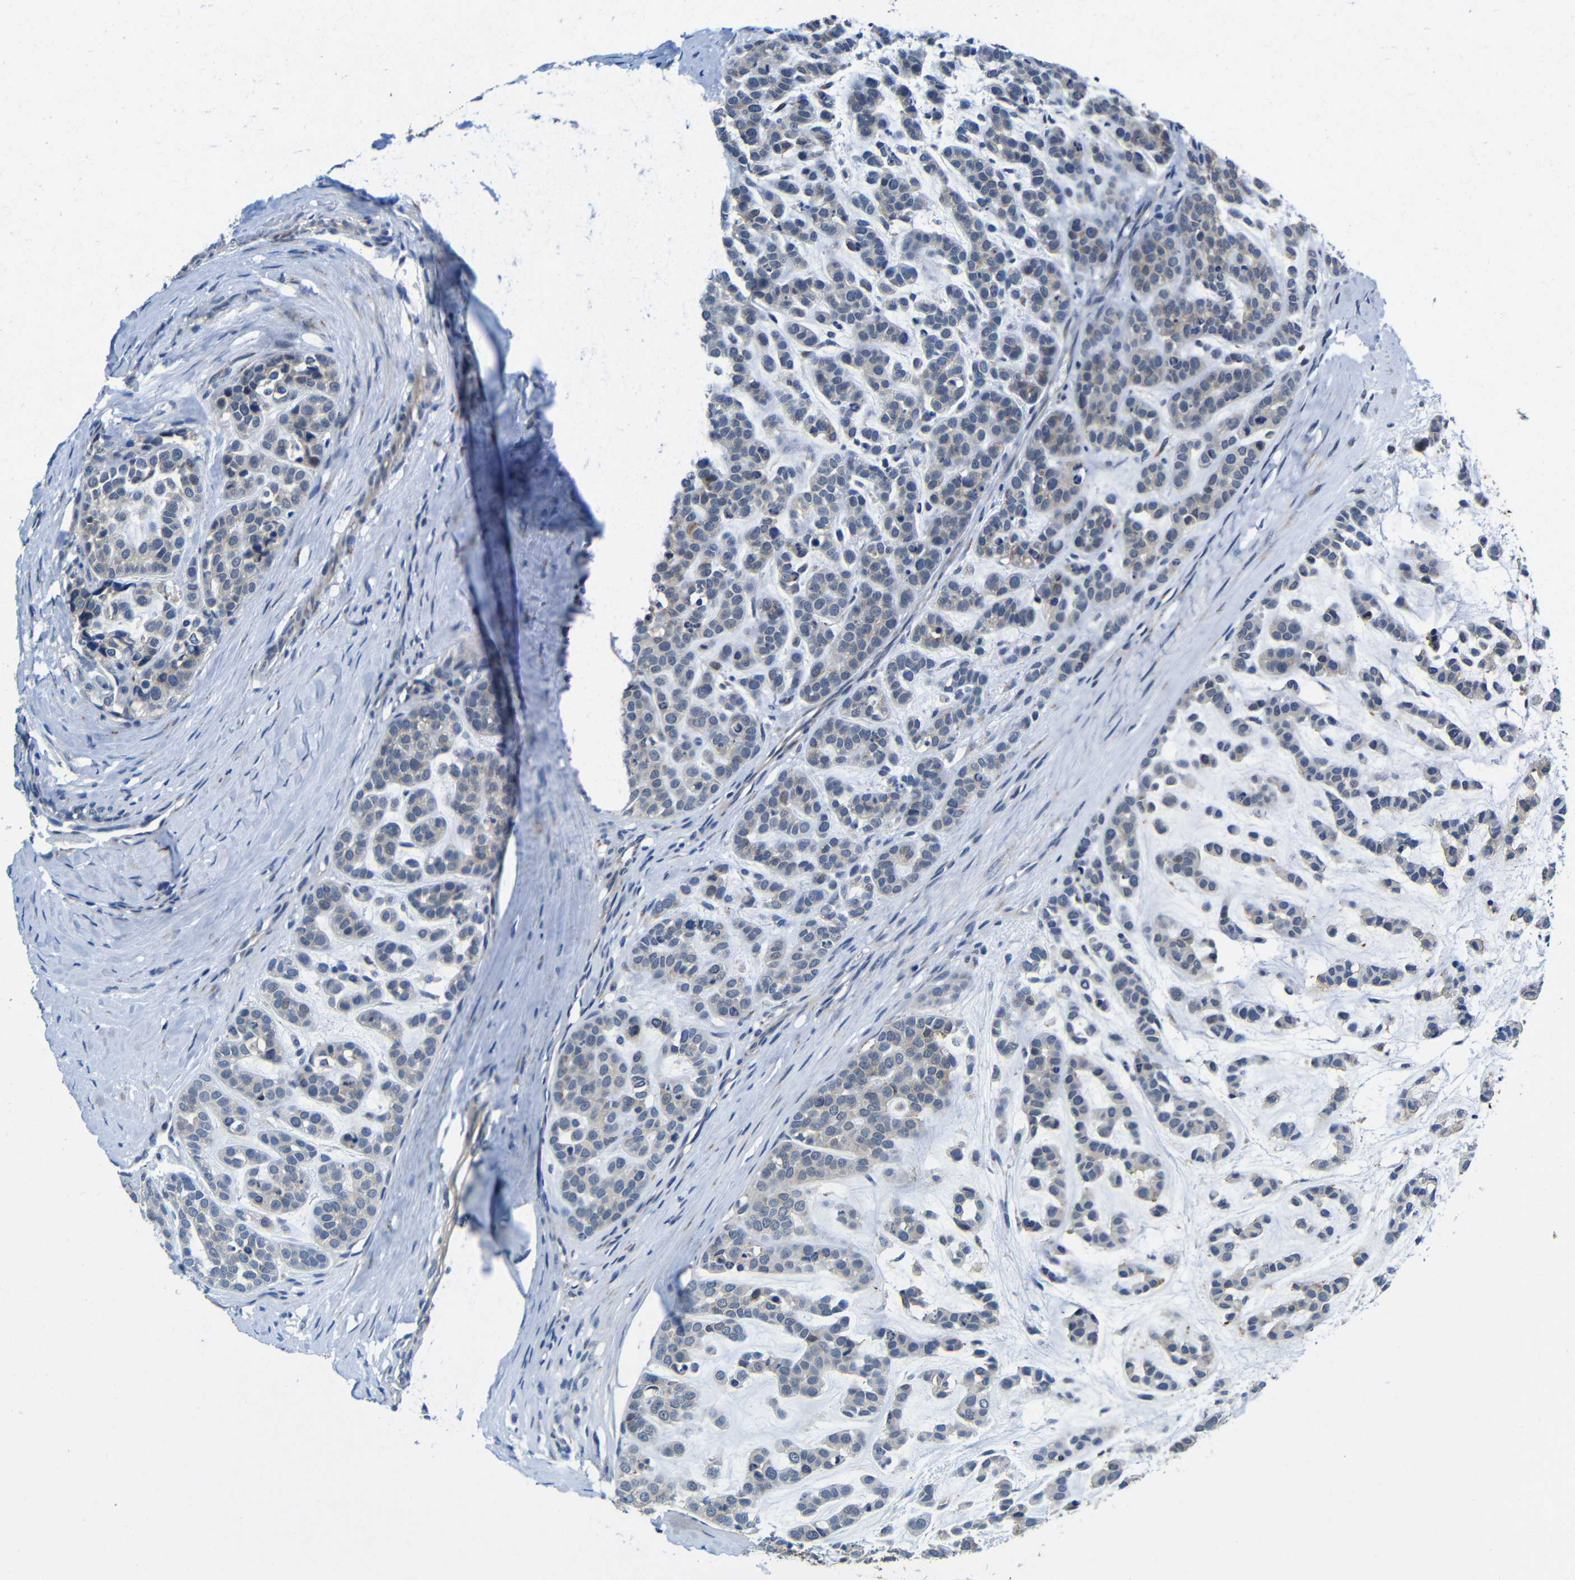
{"staining": {"intensity": "negative", "quantity": "none", "location": "none"}, "tissue": "head and neck cancer", "cell_type": "Tumor cells", "image_type": "cancer", "snomed": [{"axis": "morphology", "description": "Adenocarcinoma, NOS"}, {"axis": "morphology", "description": "Adenoma, NOS"}, {"axis": "topography", "description": "Head-Neck"}], "caption": "There is no significant staining in tumor cells of head and neck cancer. (DAB (3,3'-diaminobenzidine) IHC, high magnification).", "gene": "ZNF90", "patient": {"sex": "female", "age": 55}}